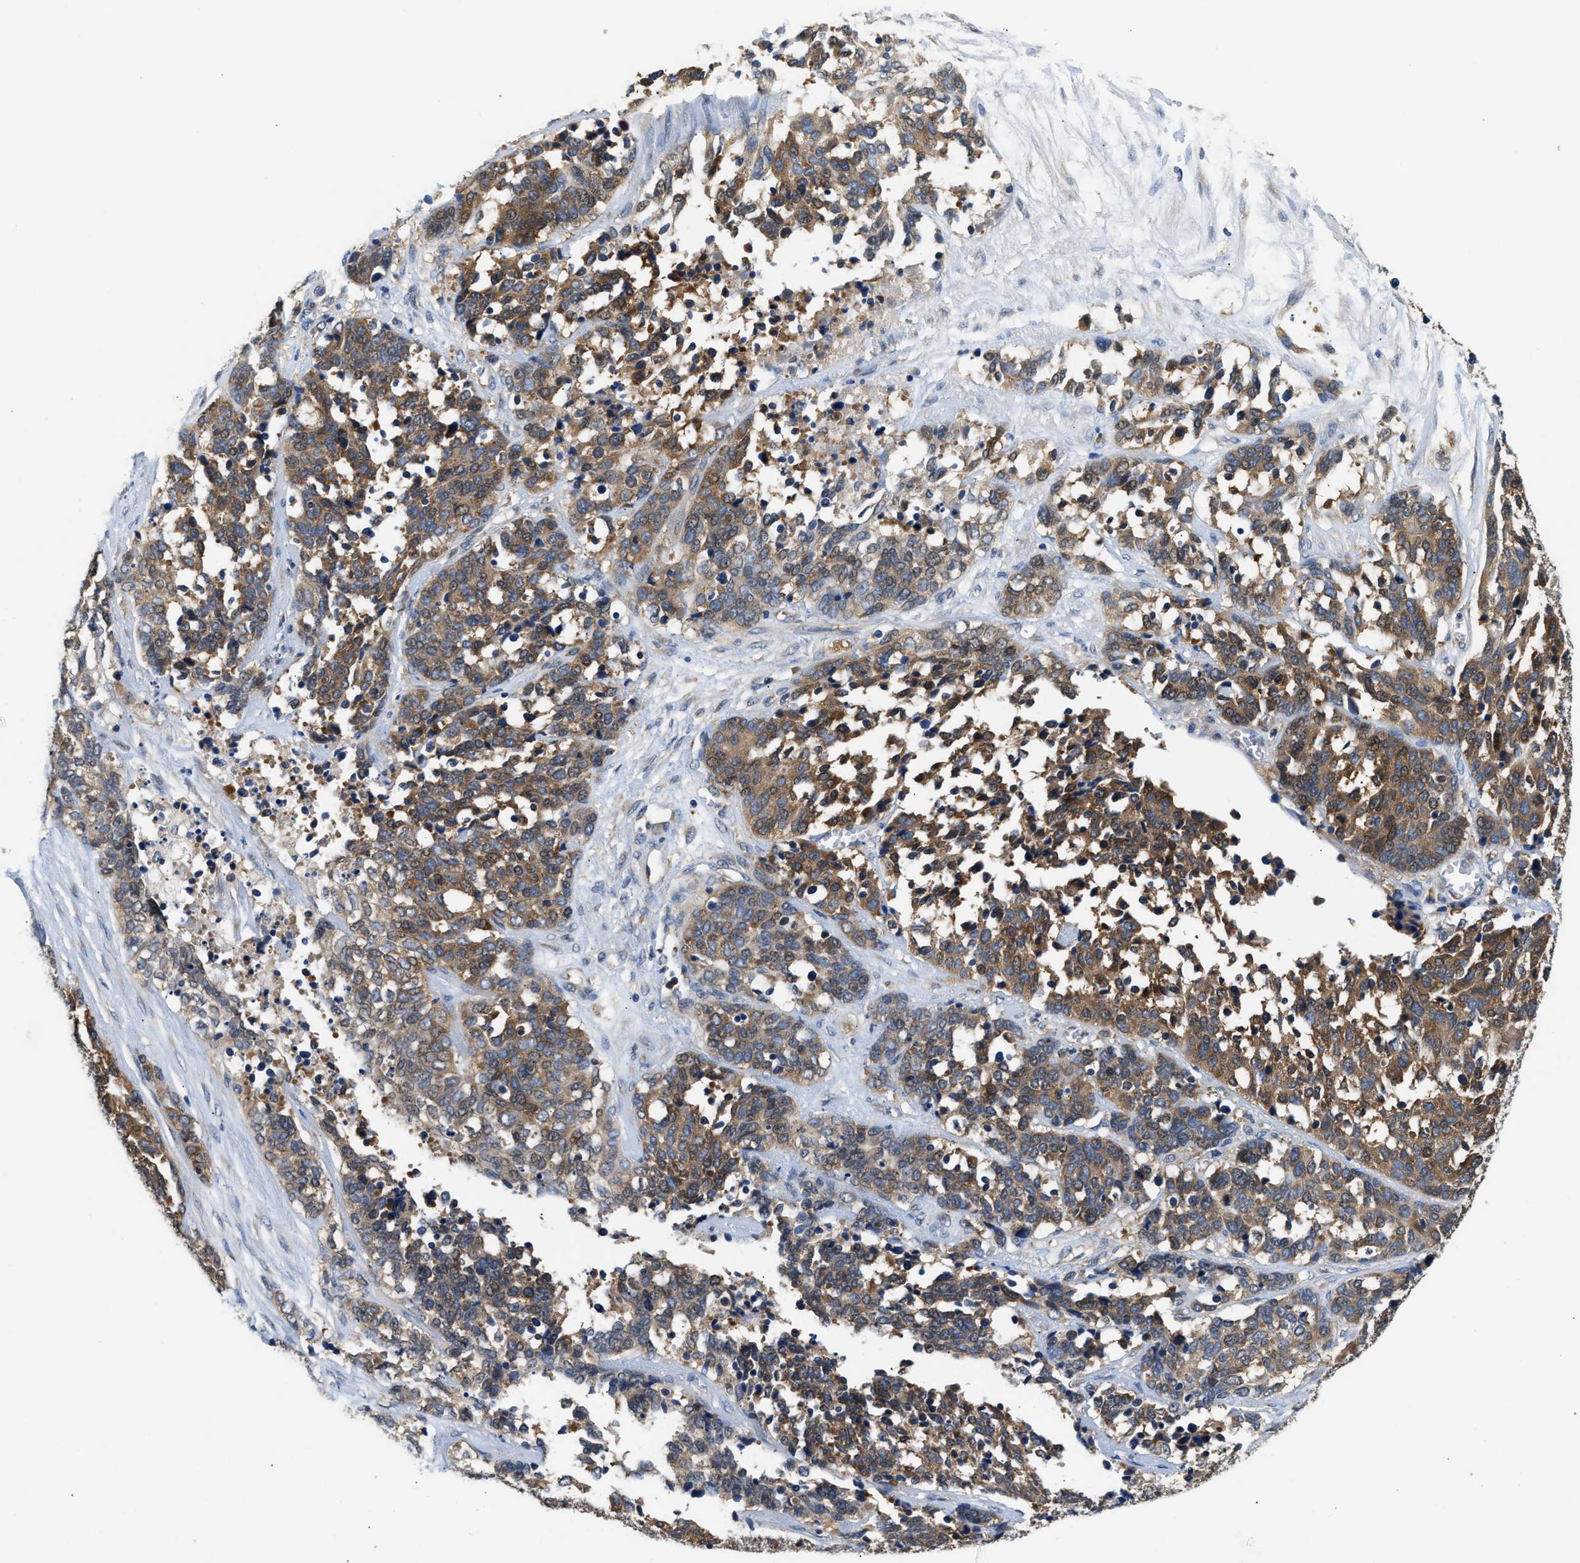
{"staining": {"intensity": "moderate", "quantity": ">75%", "location": "cytoplasmic/membranous"}, "tissue": "ovarian cancer", "cell_type": "Tumor cells", "image_type": "cancer", "snomed": [{"axis": "morphology", "description": "Cystadenocarcinoma, serous, NOS"}, {"axis": "topography", "description": "Ovary"}], "caption": "Ovarian cancer tissue exhibits moderate cytoplasmic/membranous staining in approximately >75% of tumor cells, visualized by immunohistochemistry.", "gene": "CCM2", "patient": {"sex": "female", "age": 44}}